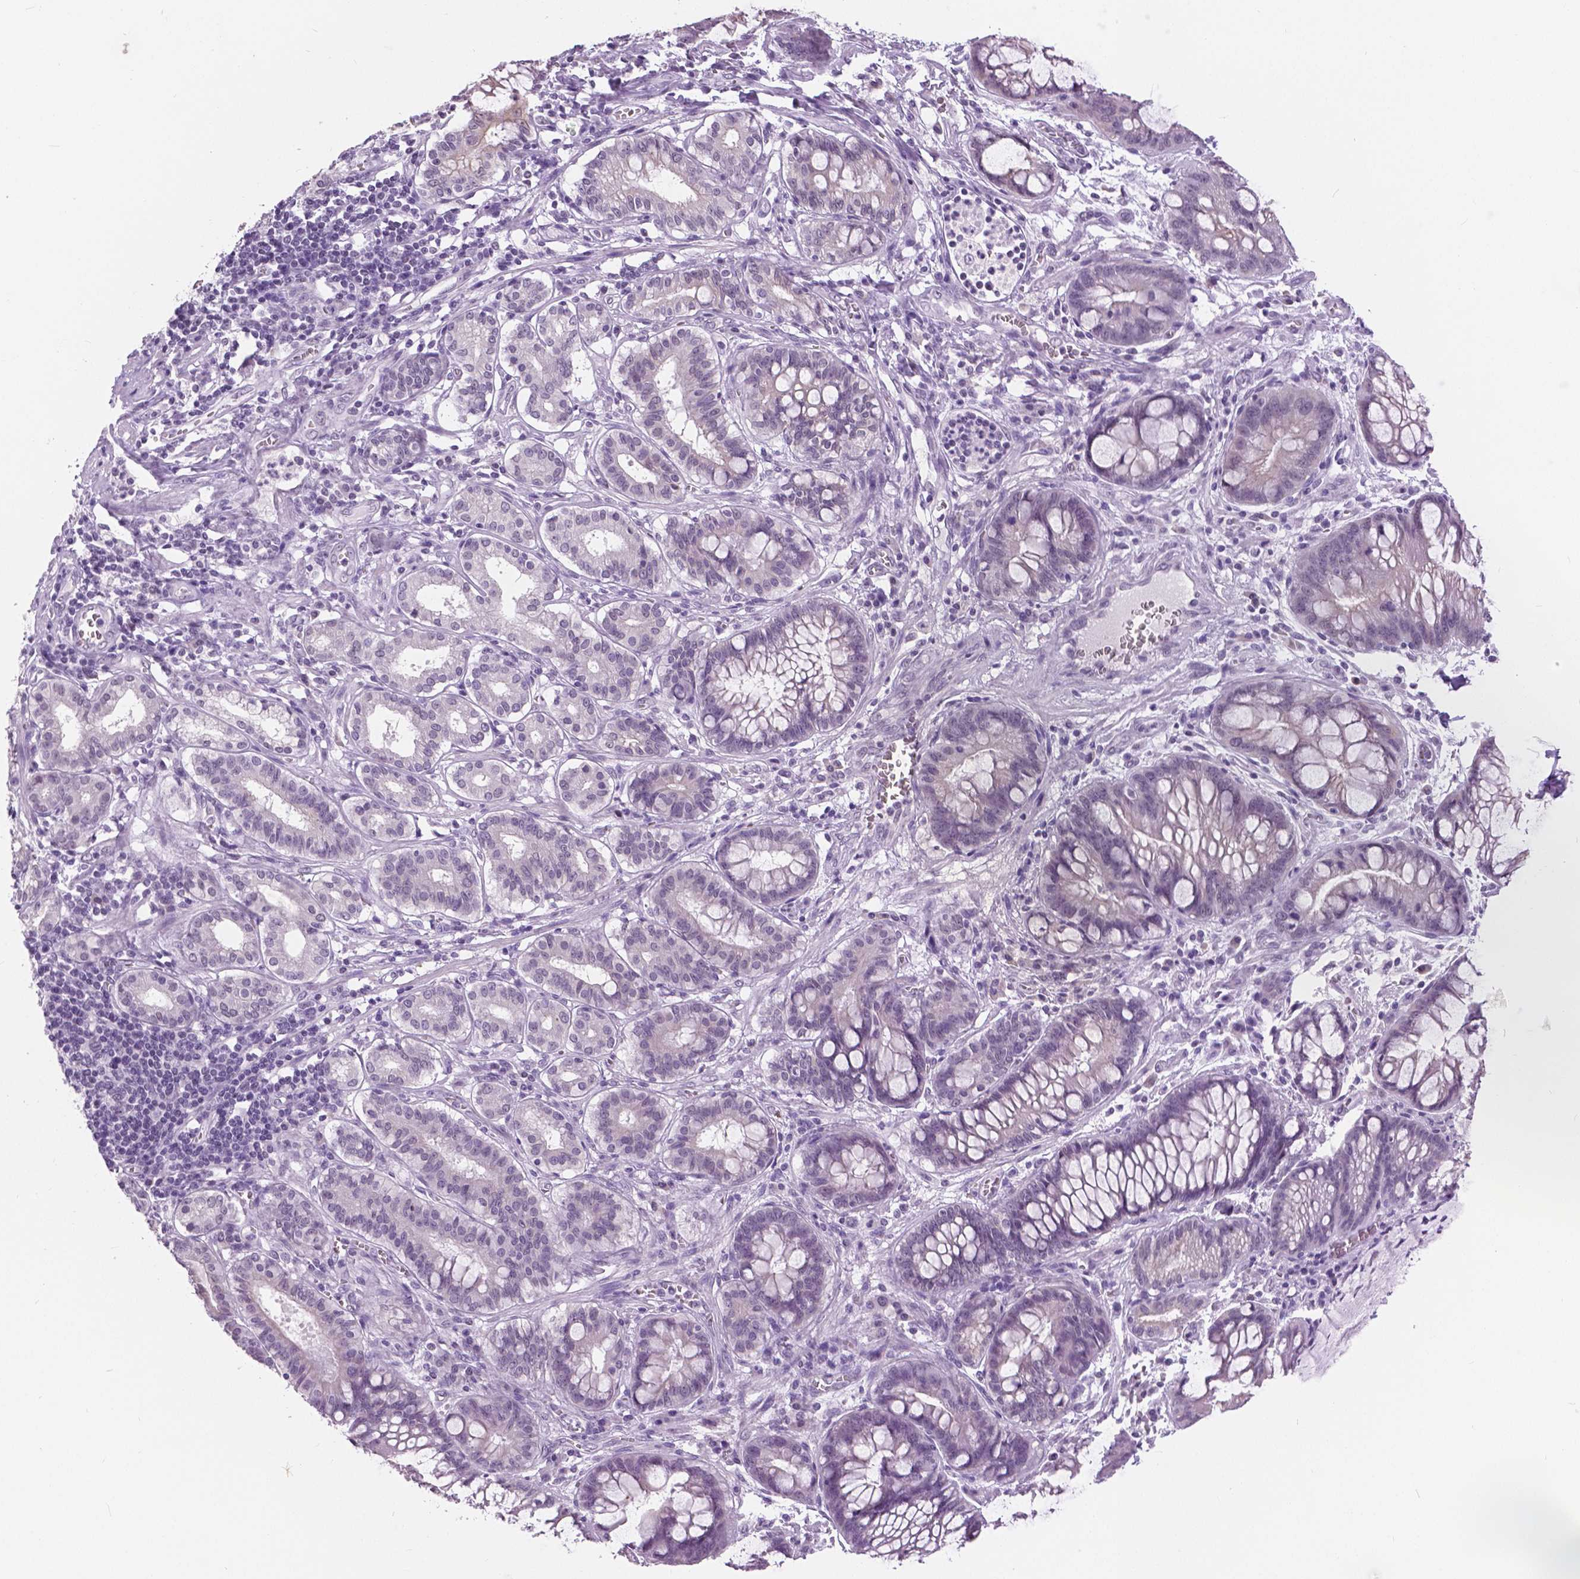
{"staining": {"intensity": "negative", "quantity": "none", "location": "none"}, "tissue": "stomach cancer", "cell_type": "Tumor cells", "image_type": "cancer", "snomed": [{"axis": "morphology", "description": "Normal tissue, NOS"}, {"axis": "morphology", "description": "Adenocarcinoma, NOS"}, {"axis": "topography", "description": "Esophagus"}, {"axis": "topography", "description": "Stomach, upper"}], "caption": "Human stomach adenocarcinoma stained for a protein using IHC exhibits no positivity in tumor cells.", "gene": "MYOM1", "patient": {"sex": "male", "age": 74}}